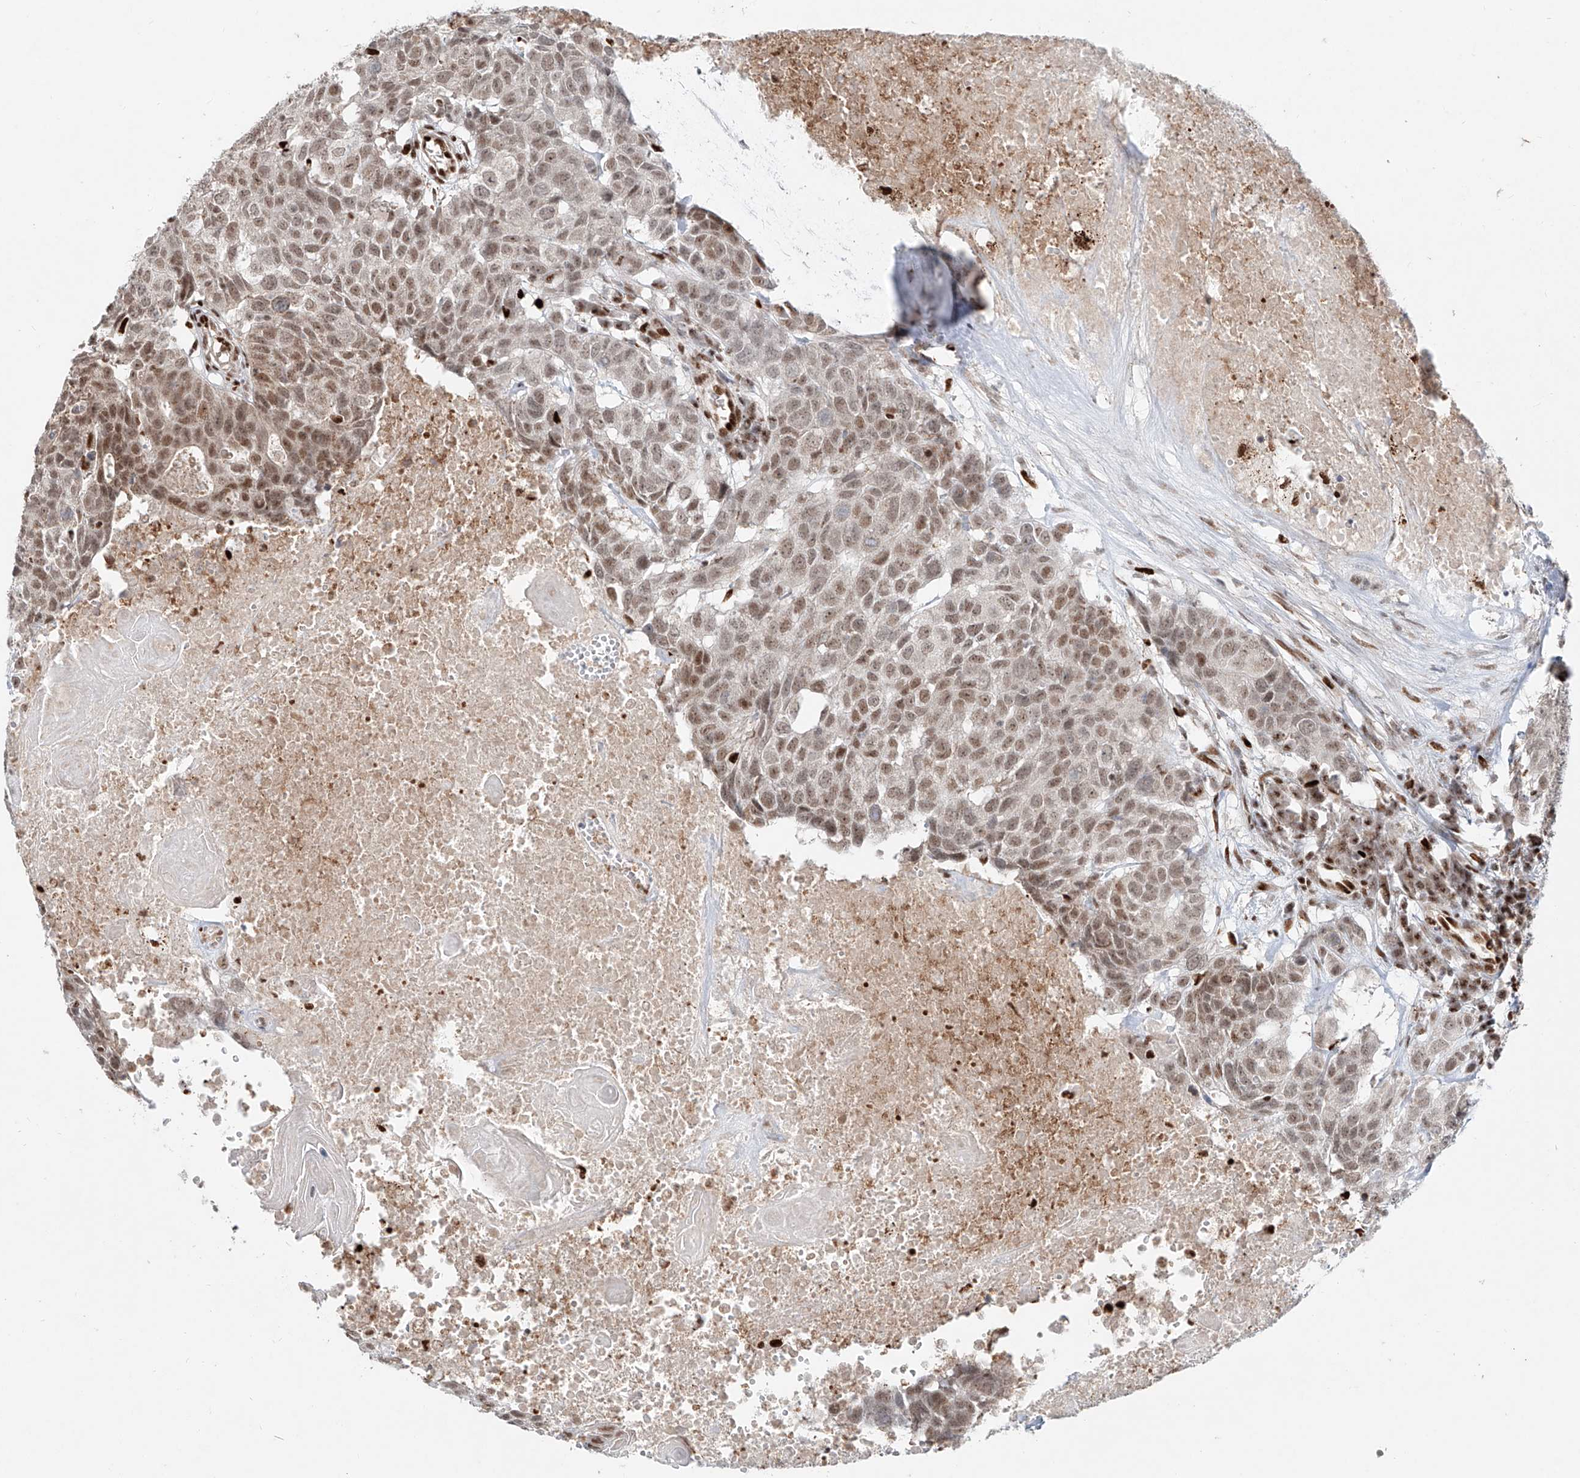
{"staining": {"intensity": "weak", "quantity": ">75%", "location": "nuclear"}, "tissue": "head and neck cancer", "cell_type": "Tumor cells", "image_type": "cancer", "snomed": [{"axis": "morphology", "description": "Squamous cell carcinoma, NOS"}, {"axis": "topography", "description": "Head-Neck"}], "caption": "Head and neck squamous cell carcinoma stained with a protein marker demonstrates weak staining in tumor cells.", "gene": "DZIP1L", "patient": {"sex": "male", "age": 66}}